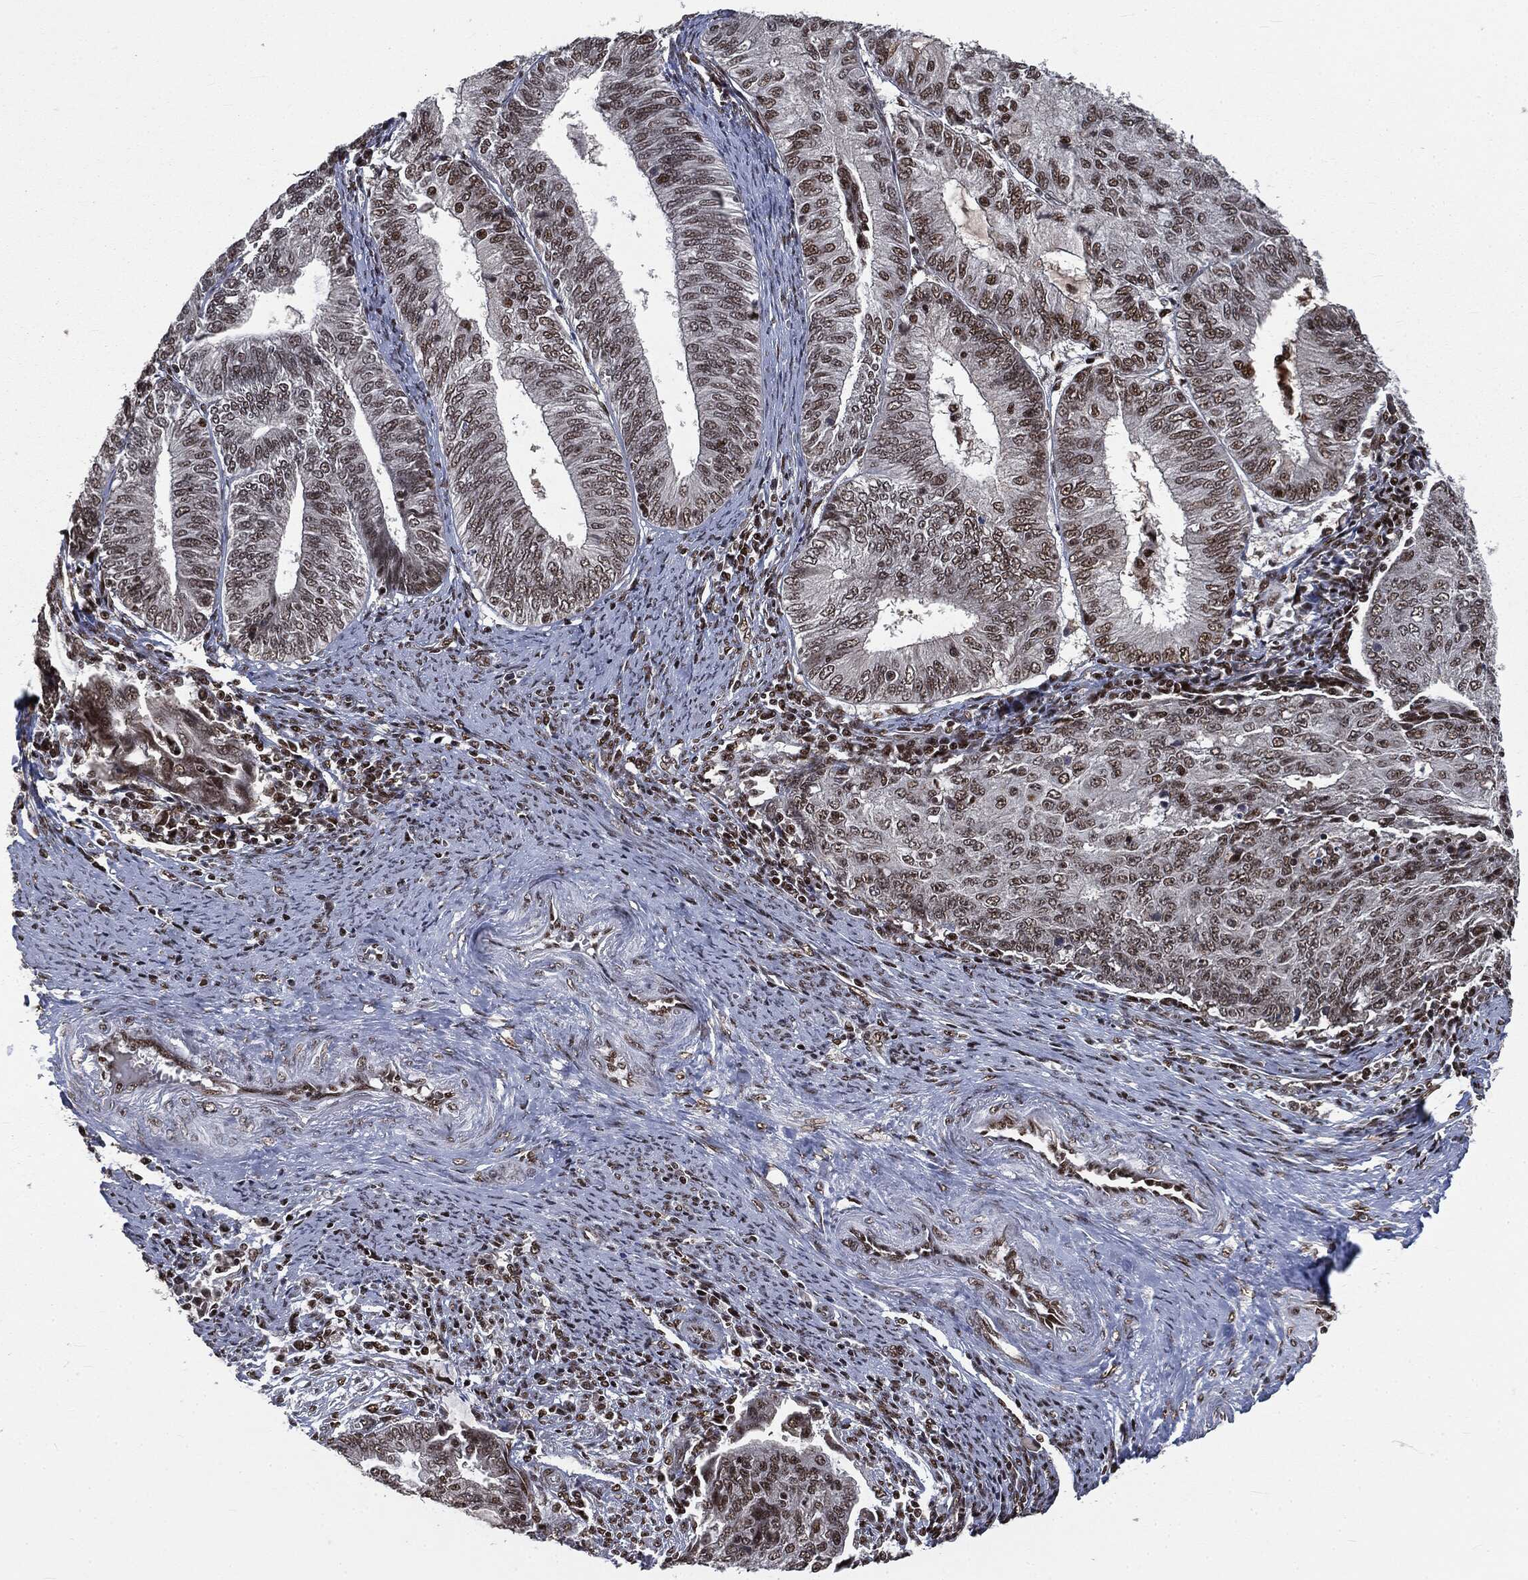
{"staining": {"intensity": "moderate", "quantity": ">75%", "location": "nuclear"}, "tissue": "endometrial cancer", "cell_type": "Tumor cells", "image_type": "cancer", "snomed": [{"axis": "morphology", "description": "Adenocarcinoma, NOS"}, {"axis": "topography", "description": "Endometrium"}], "caption": "Tumor cells show medium levels of moderate nuclear positivity in about >75% of cells in endometrial cancer (adenocarcinoma).", "gene": "DPH2", "patient": {"sex": "female", "age": 82}}